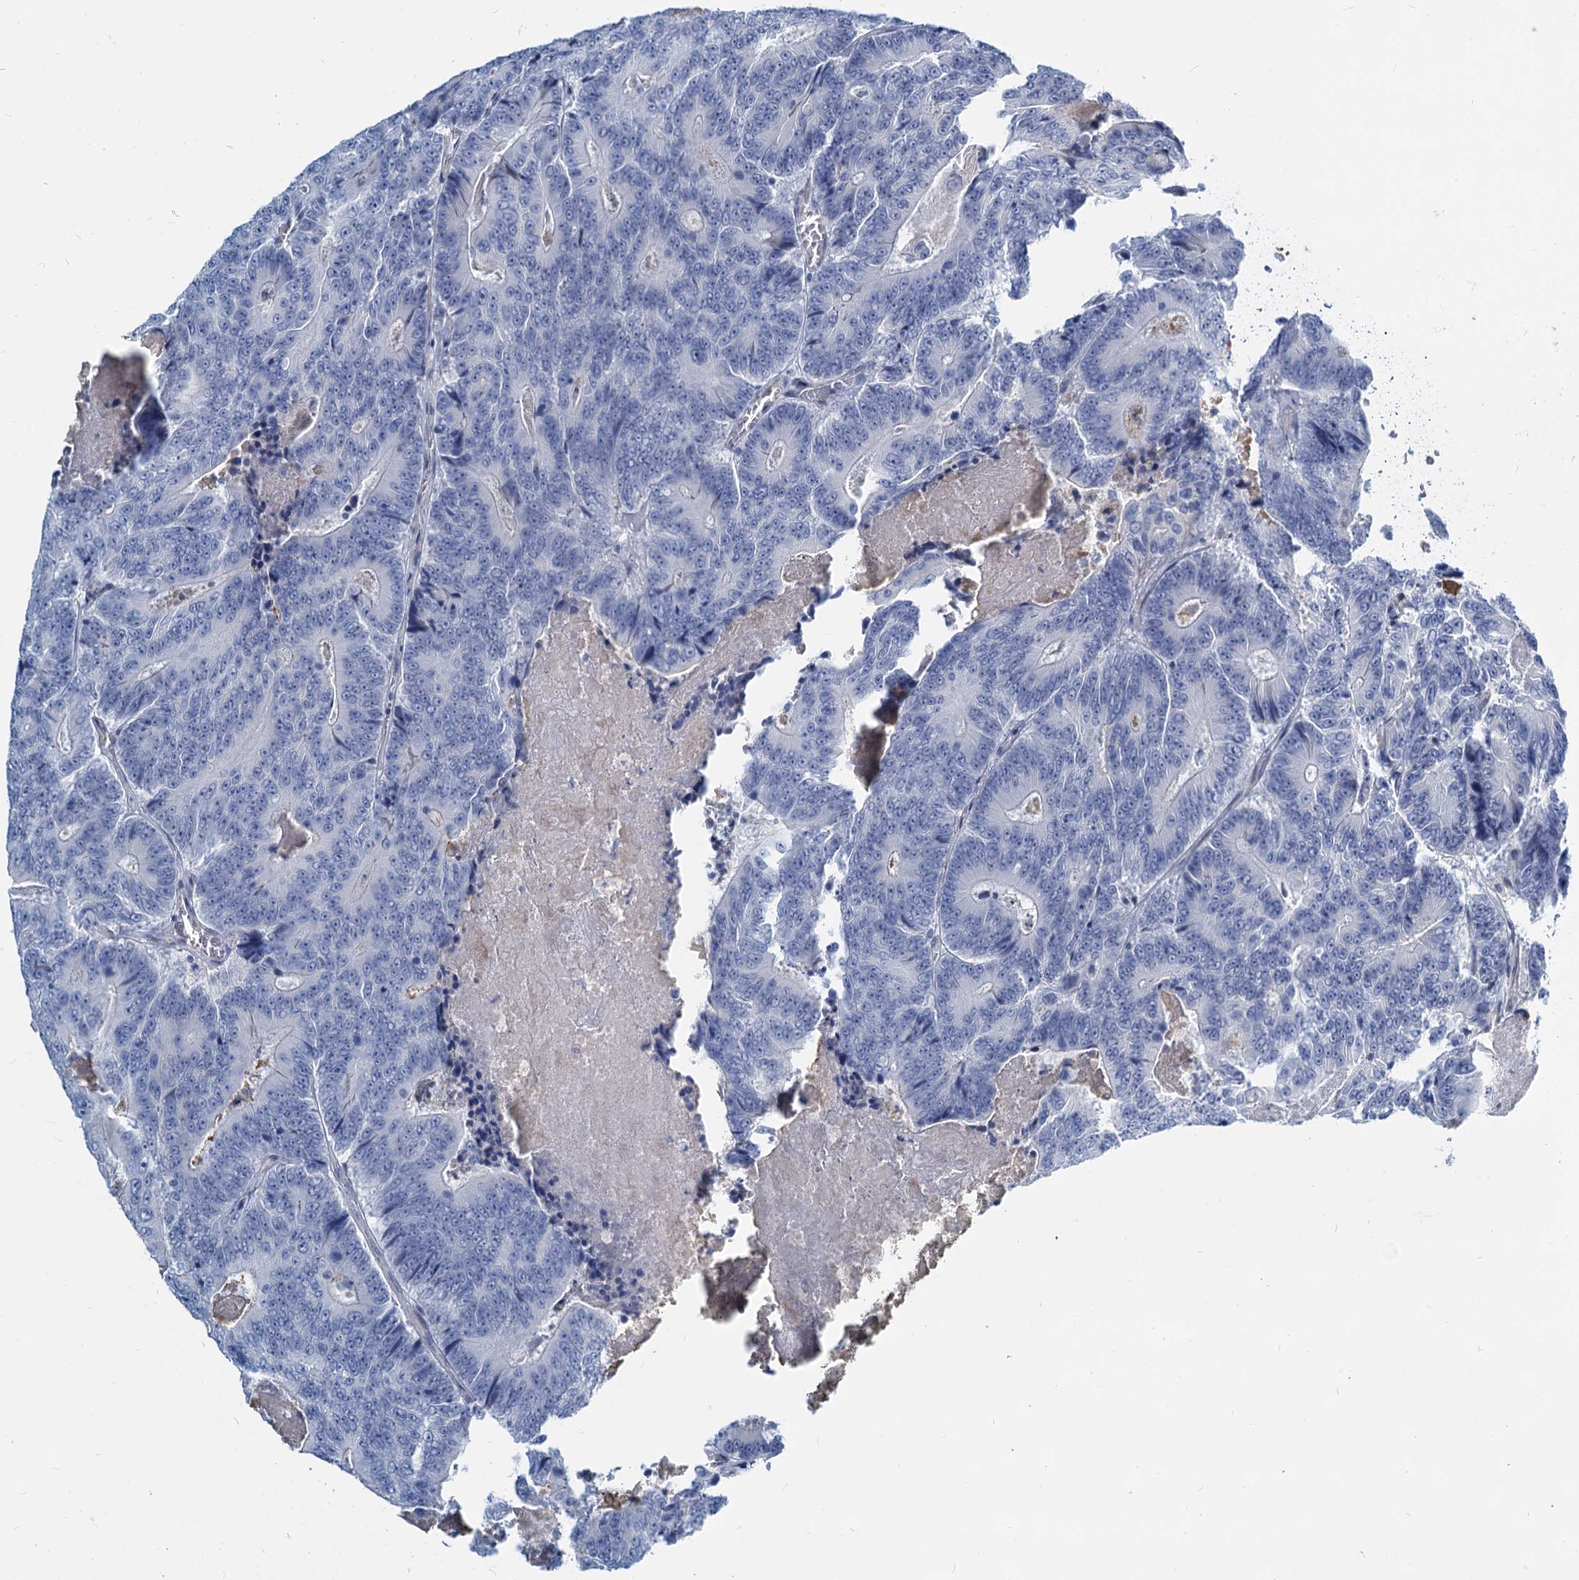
{"staining": {"intensity": "negative", "quantity": "none", "location": "none"}, "tissue": "colorectal cancer", "cell_type": "Tumor cells", "image_type": "cancer", "snomed": [{"axis": "morphology", "description": "Adenocarcinoma, NOS"}, {"axis": "topography", "description": "Colon"}], "caption": "Tumor cells show no significant protein staining in colorectal cancer (adenocarcinoma).", "gene": "GSTM3", "patient": {"sex": "male", "age": 83}}